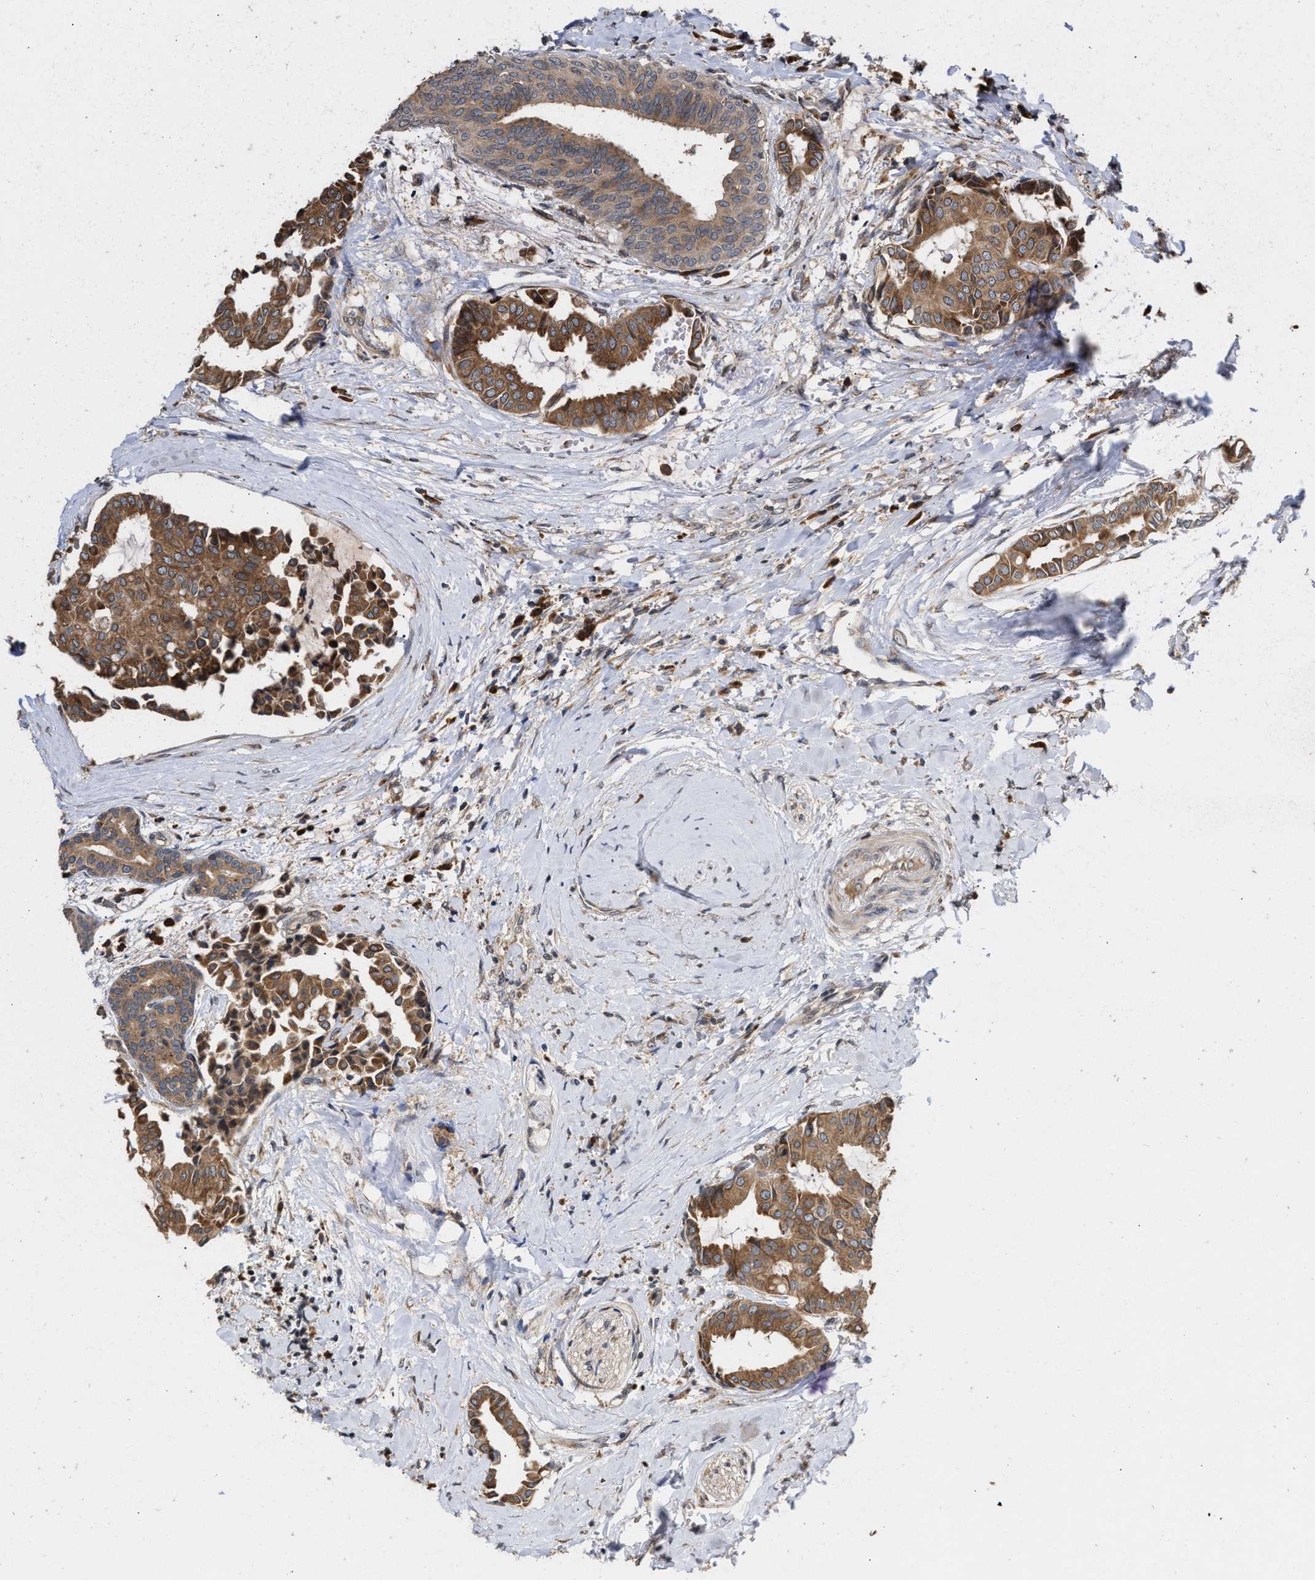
{"staining": {"intensity": "moderate", "quantity": ">75%", "location": "cytoplasmic/membranous"}, "tissue": "head and neck cancer", "cell_type": "Tumor cells", "image_type": "cancer", "snomed": [{"axis": "morphology", "description": "Adenocarcinoma, NOS"}, {"axis": "topography", "description": "Salivary gland"}, {"axis": "topography", "description": "Head-Neck"}], "caption": "Immunohistochemical staining of head and neck adenocarcinoma exhibits moderate cytoplasmic/membranous protein positivity in about >75% of tumor cells.", "gene": "SAR1A", "patient": {"sex": "female", "age": 59}}